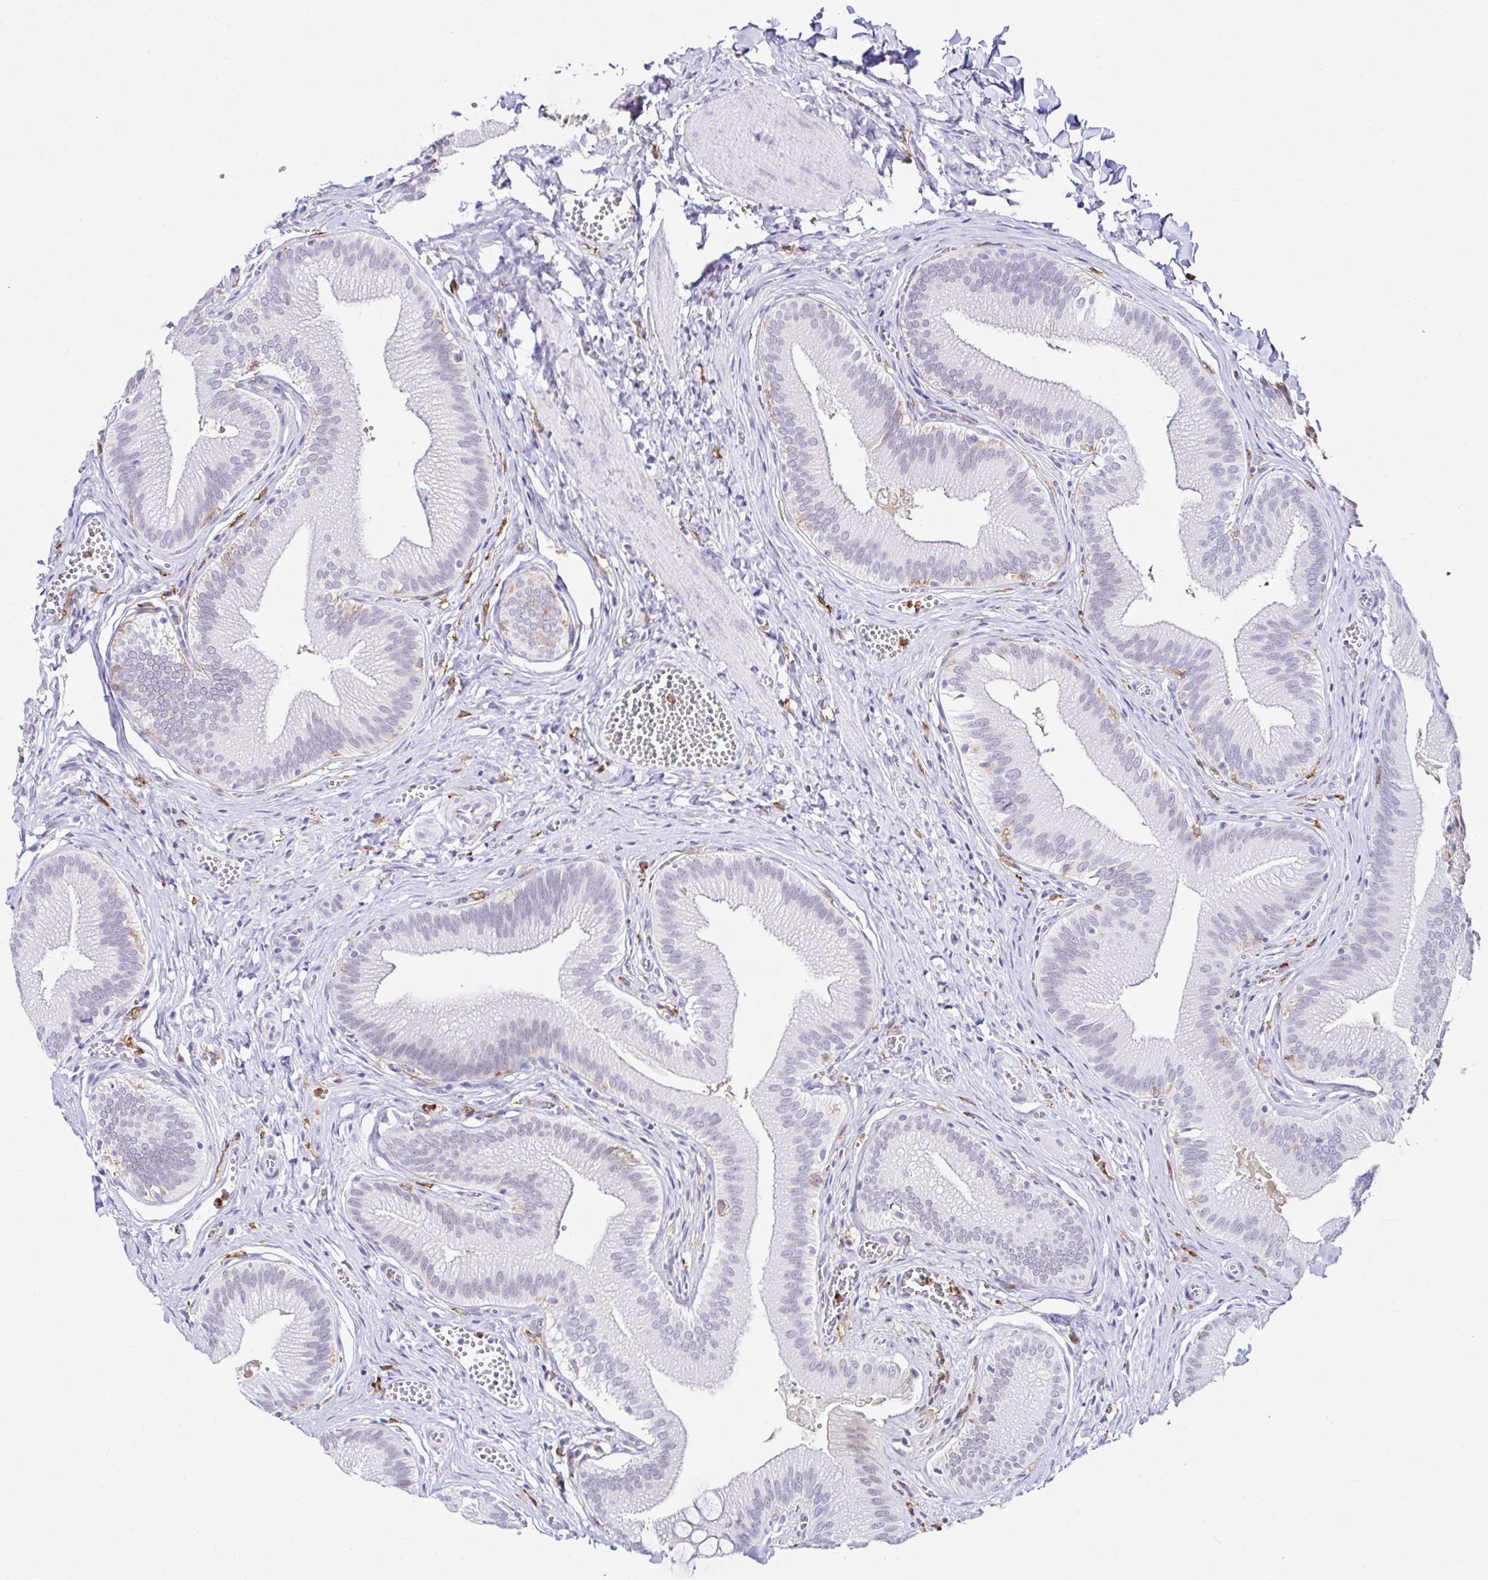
{"staining": {"intensity": "negative", "quantity": "none", "location": "none"}, "tissue": "gallbladder", "cell_type": "Glandular cells", "image_type": "normal", "snomed": [{"axis": "morphology", "description": "Normal tissue, NOS"}, {"axis": "topography", "description": "Gallbladder"}], "caption": "Glandular cells are negative for protein expression in normal human gallbladder. (IHC, brightfield microscopy, high magnification).", "gene": "CYBB", "patient": {"sex": "male", "age": 17}}